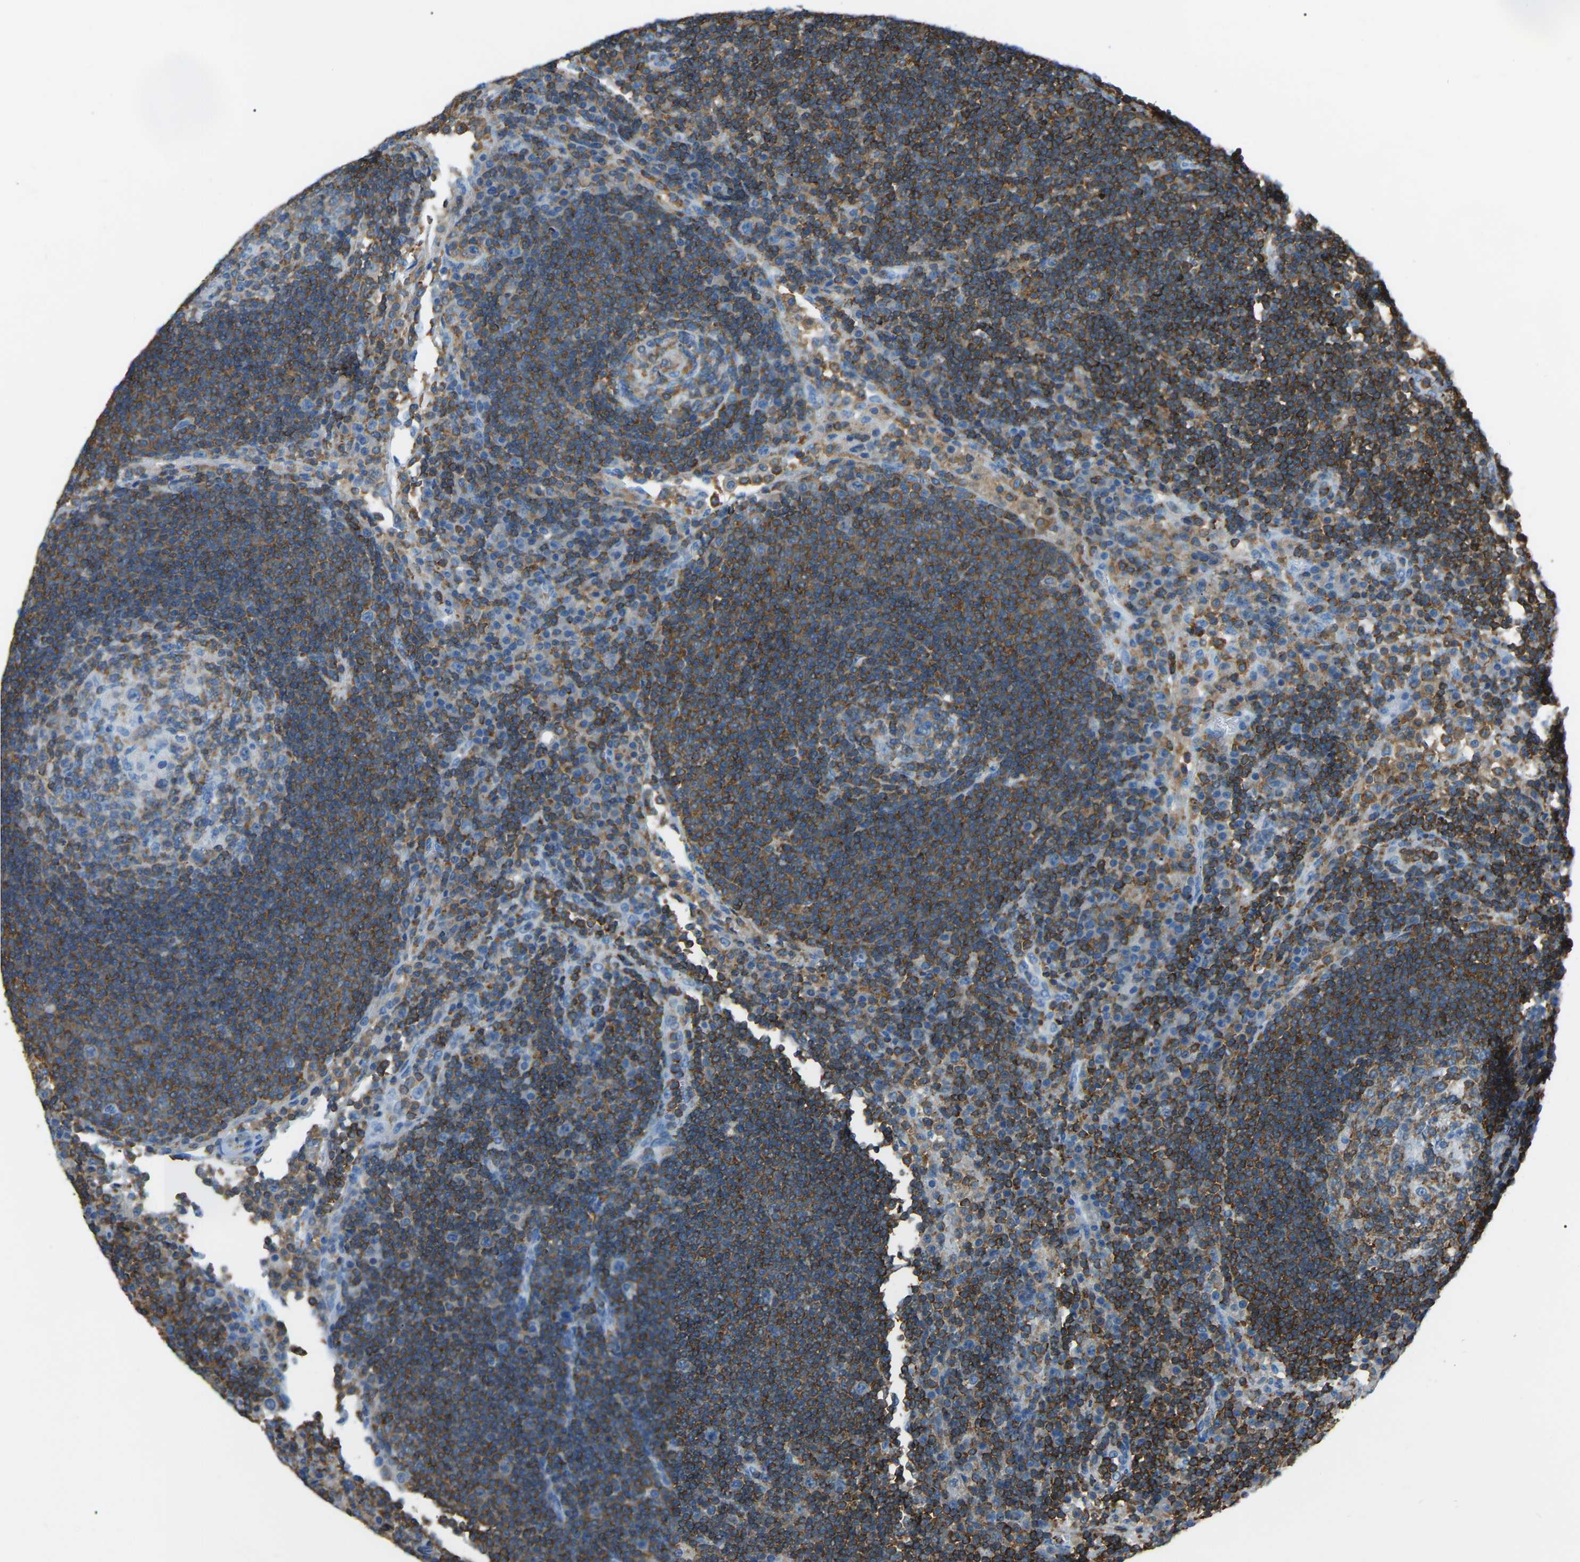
{"staining": {"intensity": "moderate", "quantity": ">75%", "location": "cytoplasmic/membranous"}, "tissue": "lymph node", "cell_type": "Germinal center cells", "image_type": "normal", "snomed": [{"axis": "morphology", "description": "Normal tissue, NOS"}, {"axis": "topography", "description": "Lymph node"}], "caption": "A brown stain shows moderate cytoplasmic/membranous staining of a protein in germinal center cells of unremarkable lymph node. The staining was performed using DAB (3,3'-diaminobenzidine) to visualize the protein expression in brown, while the nuclei were stained in blue with hematoxylin (Magnification: 20x).", "gene": "ARHGAP45", "patient": {"sex": "female", "age": 53}}